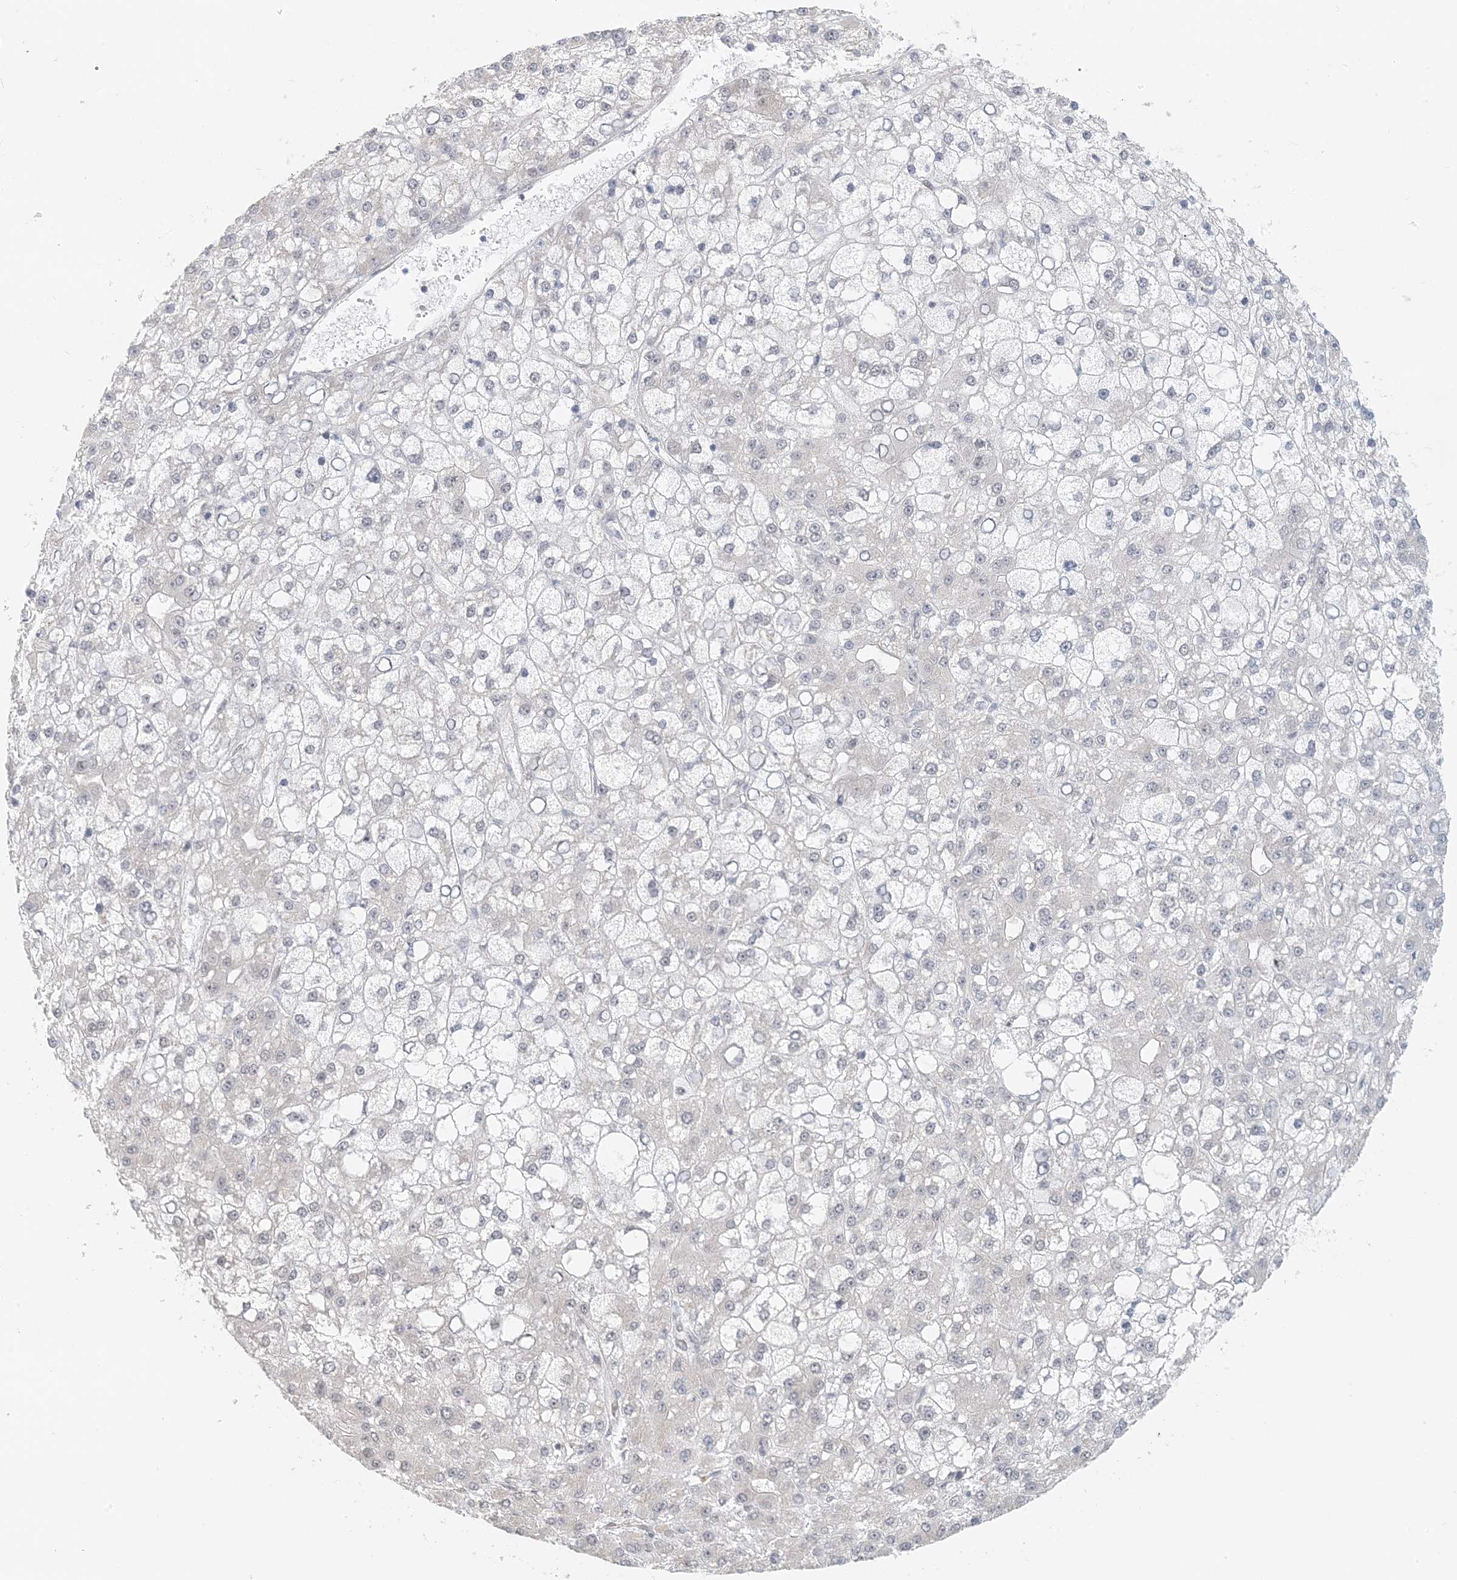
{"staining": {"intensity": "negative", "quantity": "none", "location": "none"}, "tissue": "liver cancer", "cell_type": "Tumor cells", "image_type": "cancer", "snomed": [{"axis": "morphology", "description": "Carcinoma, Hepatocellular, NOS"}, {"axis": "topography", "description": "Liver"}], "caption": "Liver hepatocellular carcinoma stained for a protein using IHC reveals no staining tumor cells.", "gene": "ZCCHC4", "patient": {"sex": "male", "age": 67}}